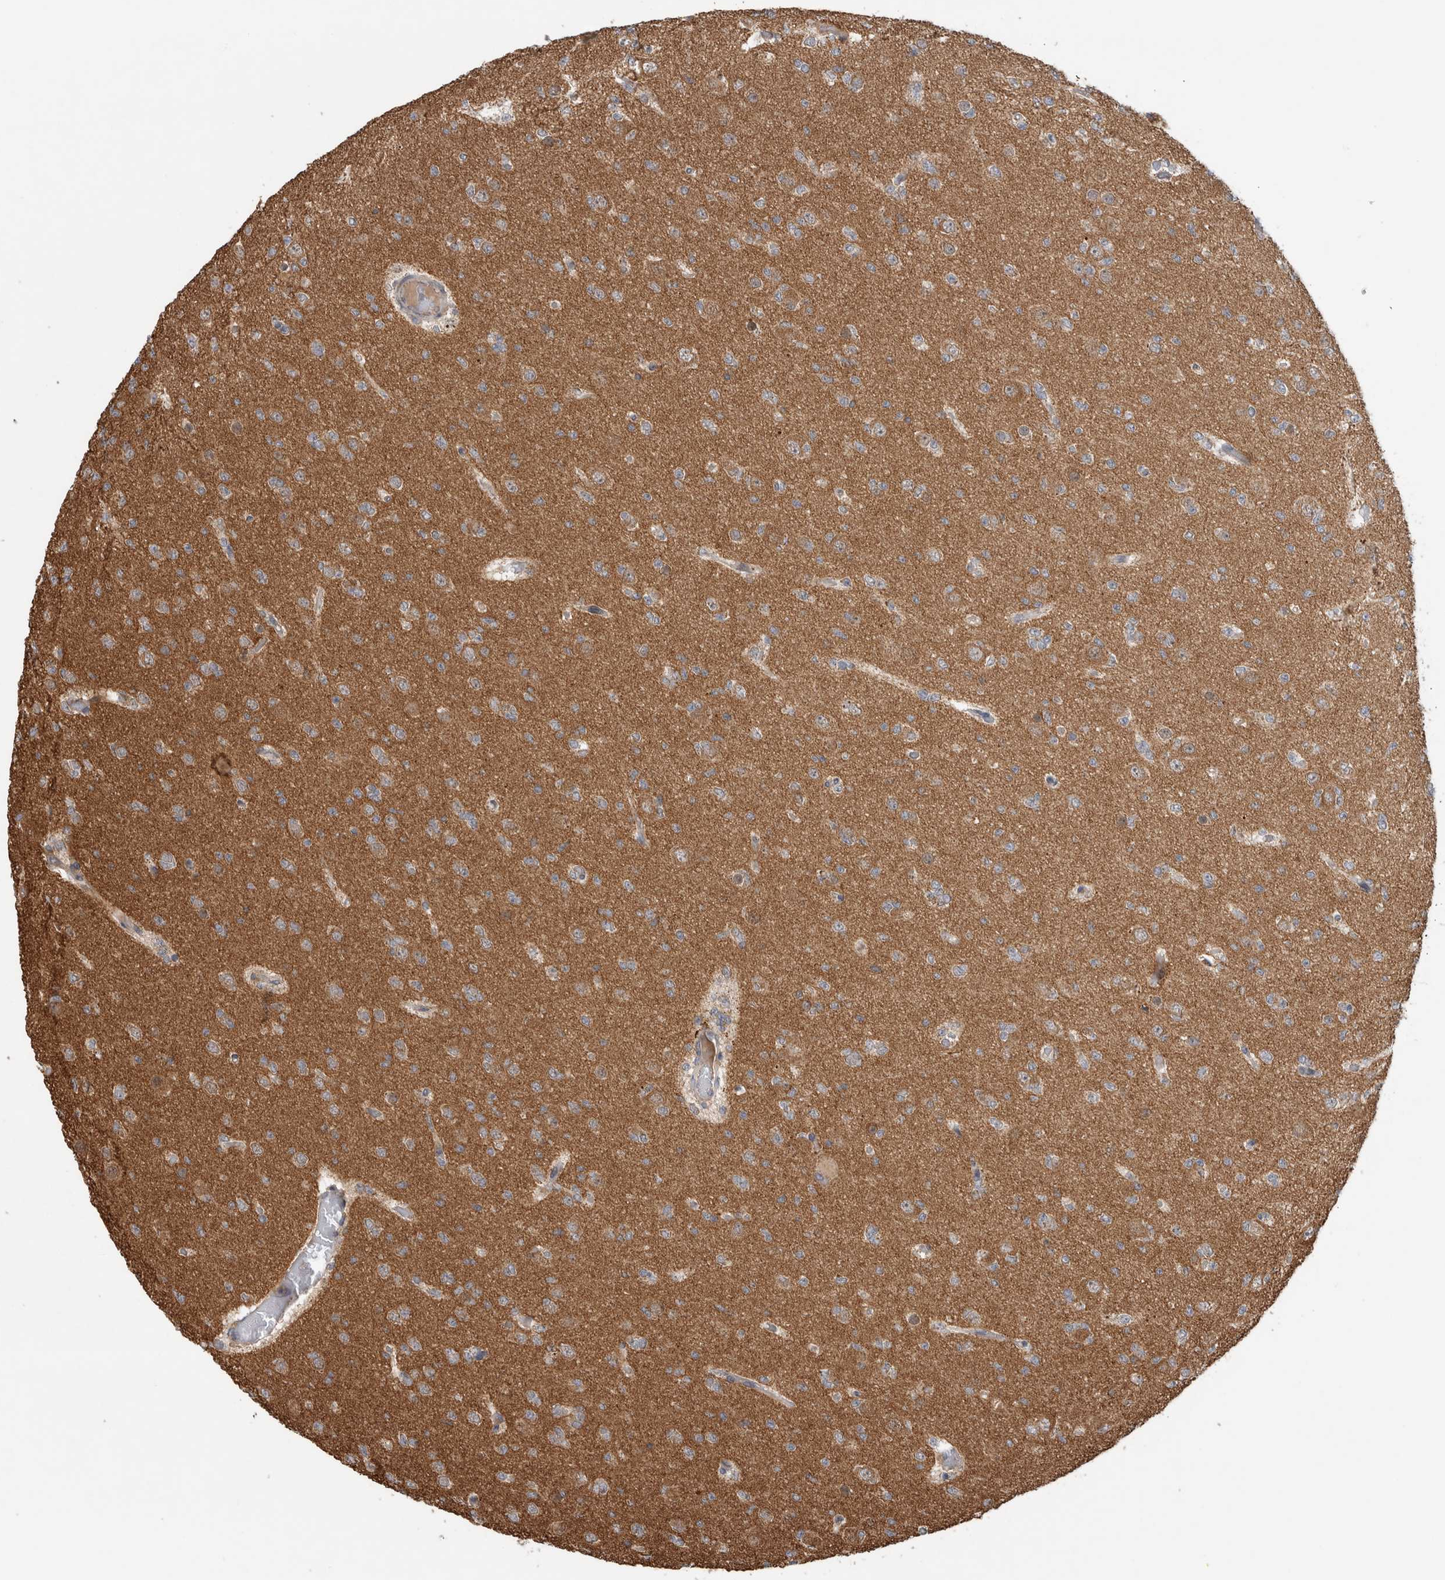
{"staining": {"intensity": "weak", "quantity": "25%-75%", "location": "cytoplasmic/membranous"}, "tissue": "glioma", "cell_type": "Tumor cells", "image_type": "cancer", "snomed": [{"axis": "morphology", "description": "Glioma, malignant, Low grade"}, {"axis": "topography", "description": "Brain"}], "caption": "Human low-grade glioma (malignant) stained with a brown dye exhibits weak cytoplasmic/membranous positive expression in approximately 25%-75% of tumor cells.", "gene": "ADGRL3", "patient": {"sex": "female", "age": 22}}